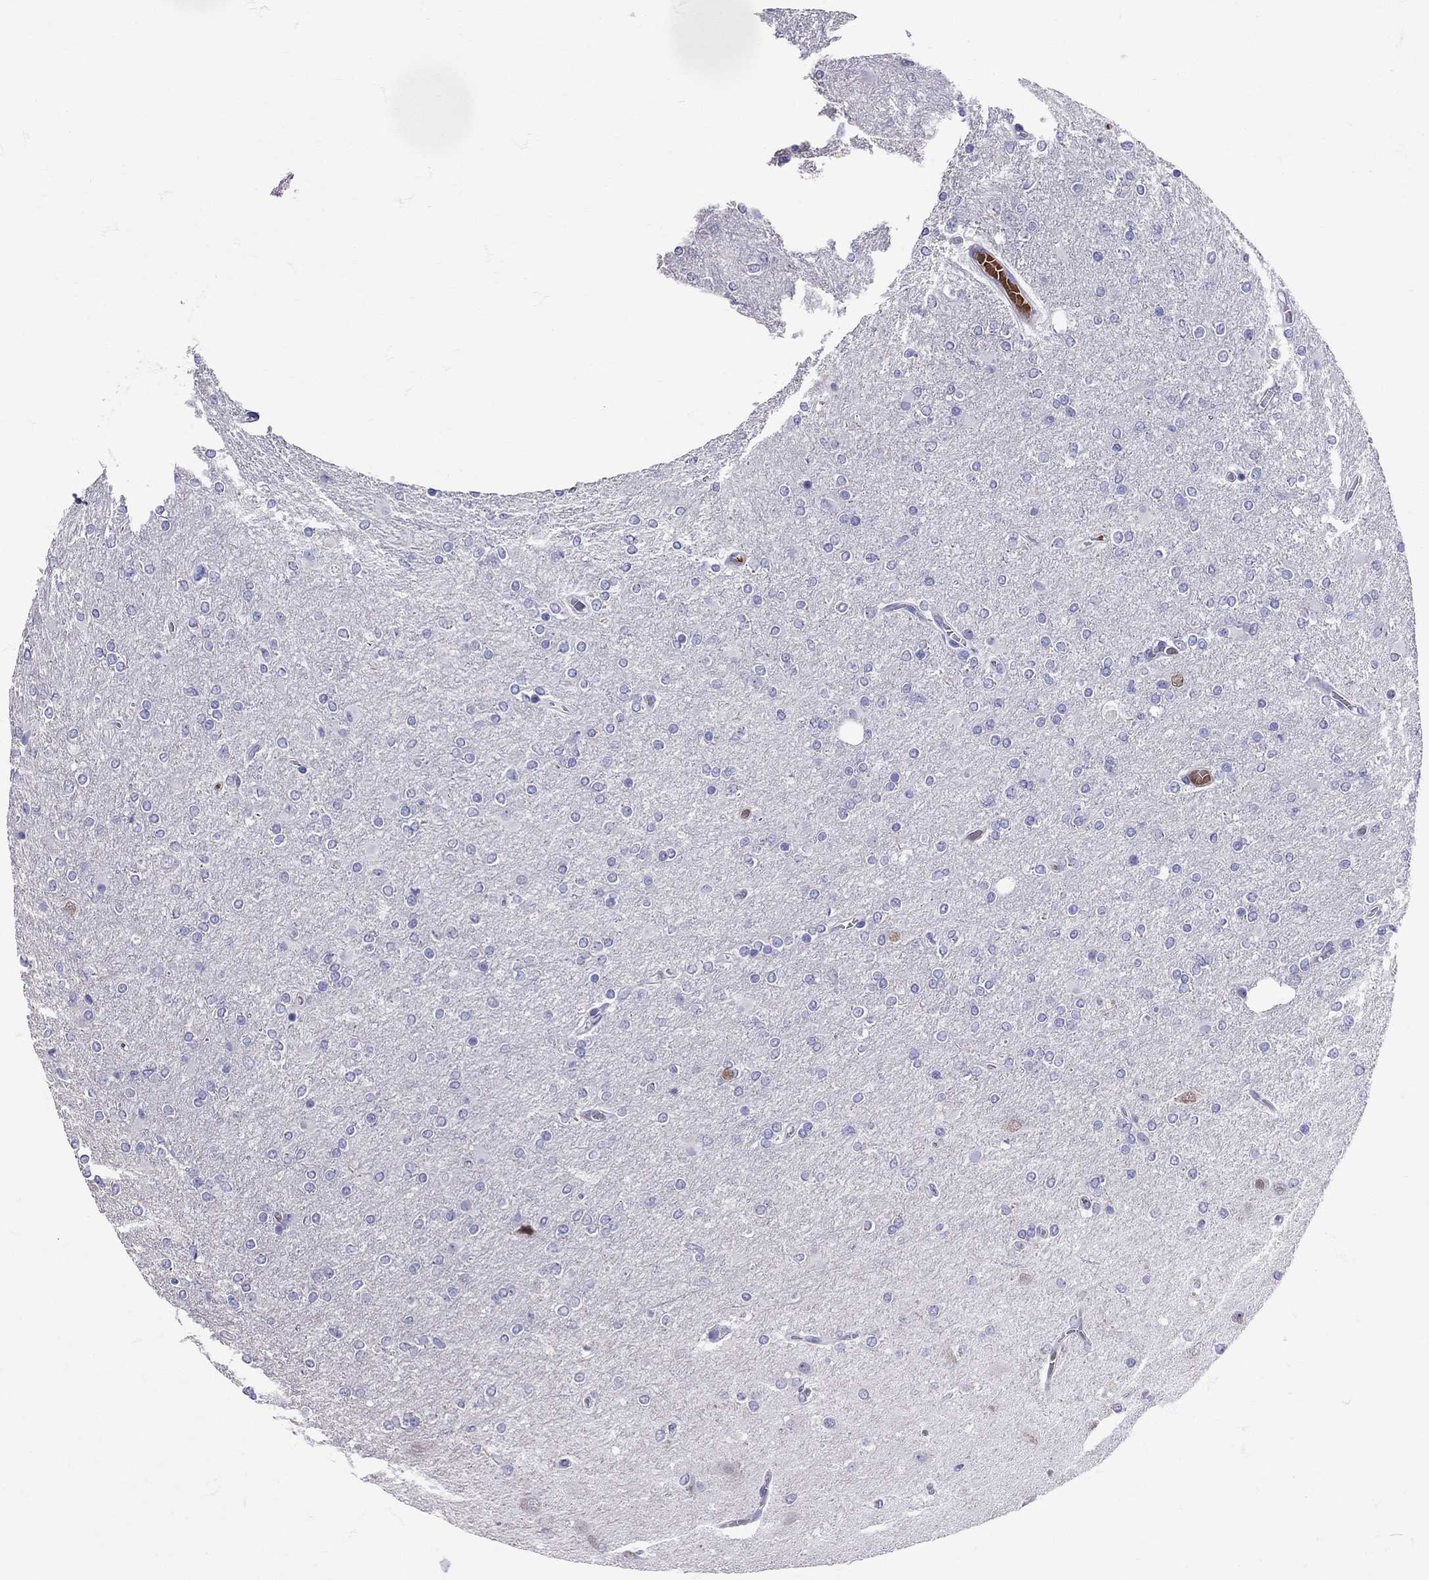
{"staining": {"intensity": "negative", "quantity": "none", "location": "none"}, "tissue": "glioma", "cell_type": "Tumor cells", "image_type": "cancer", "snomed": [{"axis": "morphology", "description": "Glioma, malignant, High grade"}, {"axis": "topography", "description": "Cerebral cortex"}], "caption": "DAB (3,3'-diaminobenzidine) immunohistochemical staining of human glioma exhibits no significant staining in tumor cells.", "gene": "TBR1", "patient": {"sex": "male", "age": 70}}